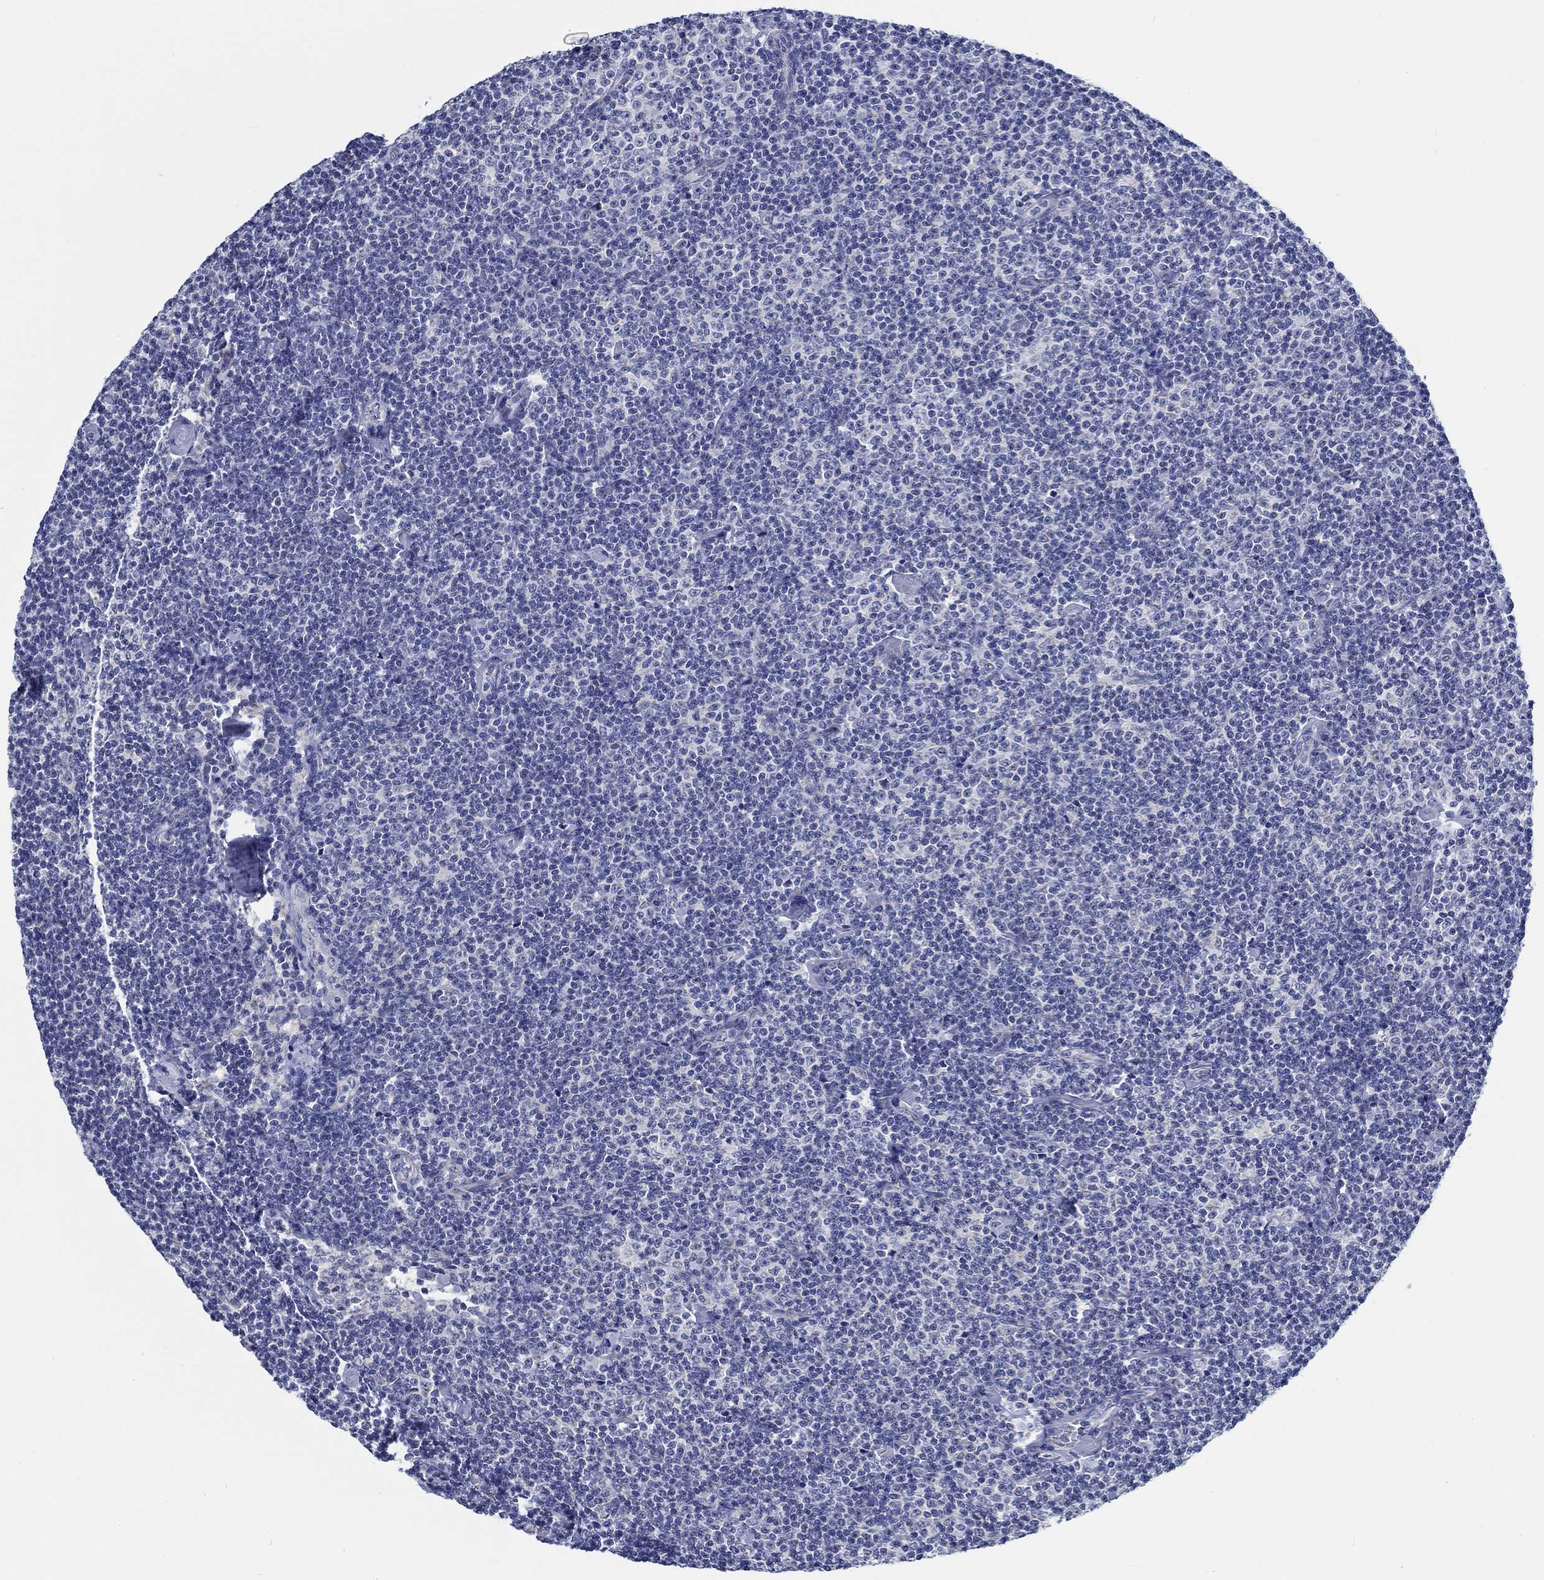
{"staining": {"intensity": "negative", "quantity": "none", "location": "none"}, "tissue": "lymphoma", "cell_type": "Tumor cells", "image_type": "cancer", "snomed": [{"axis": "morphology", "description": "Malignant lymphoma, non-Hodgkin's type, Low grade"}, {"axis": "topography", "description": "Lymph node"}], "caption": "Tumor cells show no significant positivity in lymphoma. Nuclei are stained in blue.", "gene": "MYBPC1", "patient": {"sex": "male", "age": 81}}